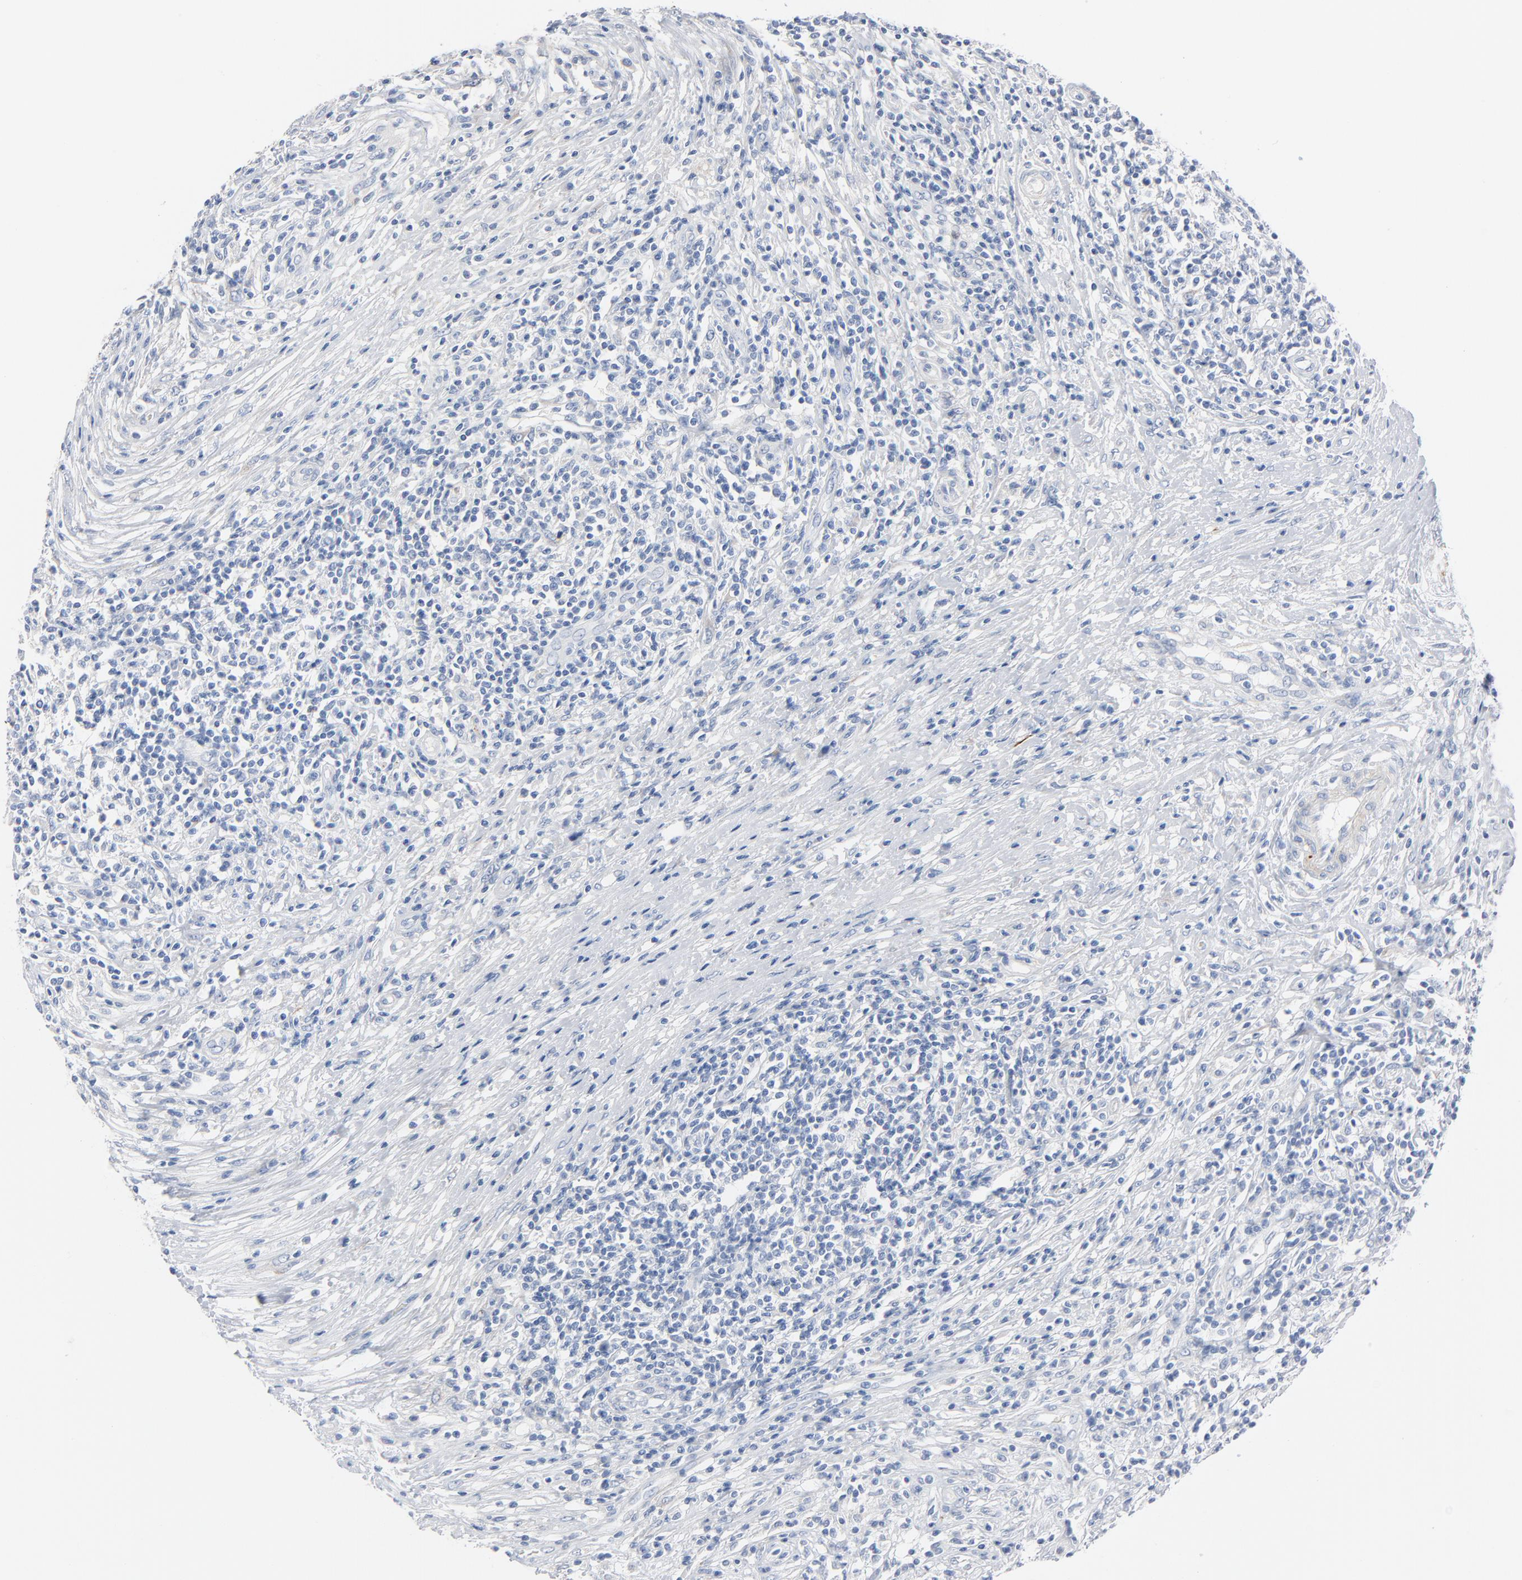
{"staining": {"intensity": "negative", "quantity": "none", "location": "none"}, "tissue": "lymphoma", "cell_type": "Tumor cells", "image_type": "cancer", "snomed": [{"axis": "morphology", "description": "Malignant lymphoma, non-Hodgkin's type, High grade"}, {"axis": "topography", "description": "Lymph node"}], "caption": "DAB immunohistochemical staining of malignant lymphoma, non-Hodgkin's type (high-grade) shows no significant expression in tumor cells.", "gene": "IFT43", "patient": {"sex": "female", "age": 84}}